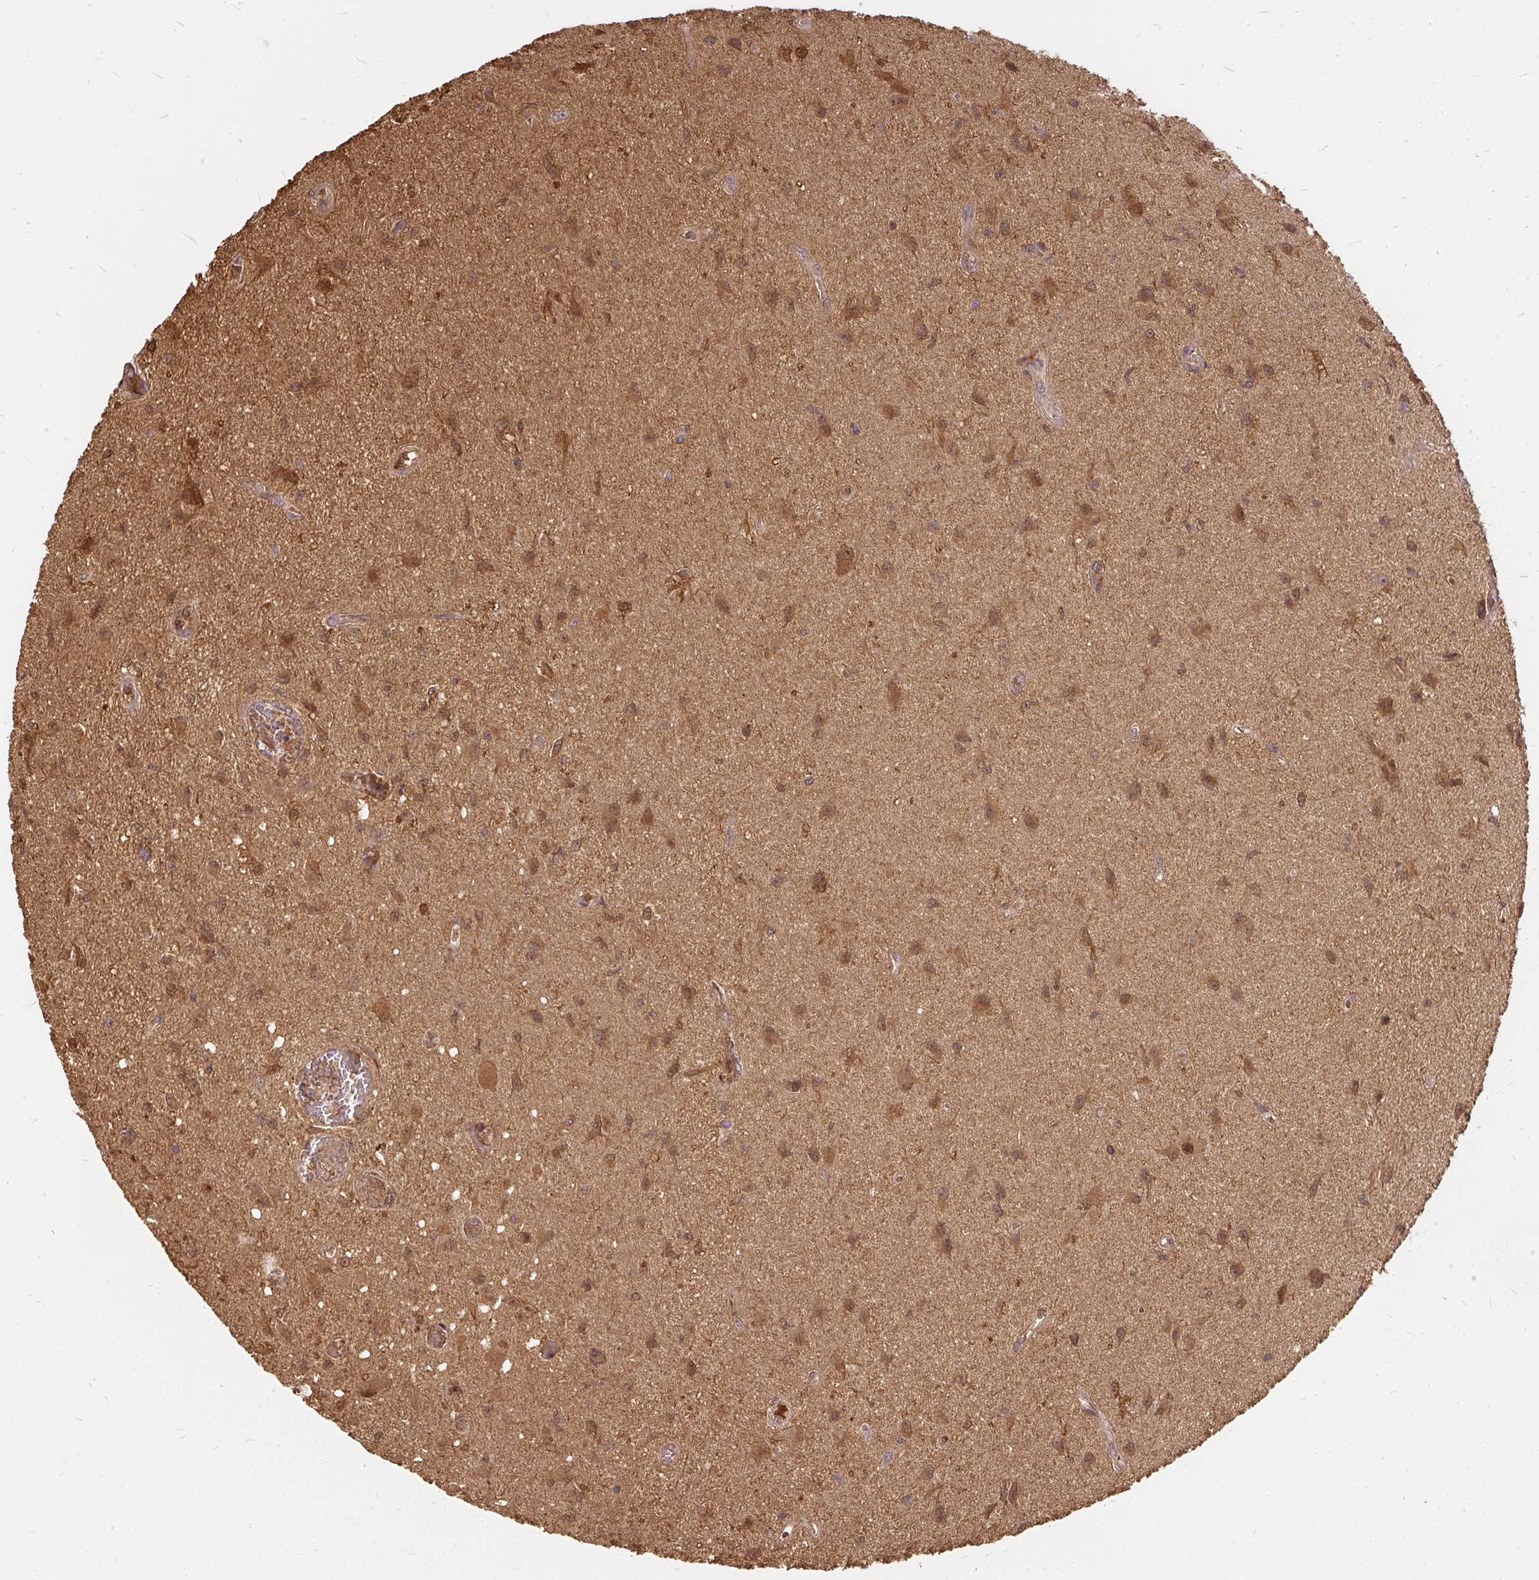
{"staining": {"intensity": "moderate", "quantity": ">75%", "location": "cytoplasmic/membranous"}, "tissue": "glioma", "cell_type": "Tumor cells", "image_type": "cancer", "snomed": [{"axis": "morphology", "description": "Glioma, malignant, High grade"}, {"axis": "topography", "description": "Brain"}], "caption": "DAB immunohistochemical staining of high-grade glioma (malignant) demonstrates moderate cytoplasmic/membranous protein expression in about >75% of tumor cells. Ihc stains the protein in brown and the nuclei are stained blue.", "gene": "AP5S1", "patient": {"sex": "male", "age": 67}}